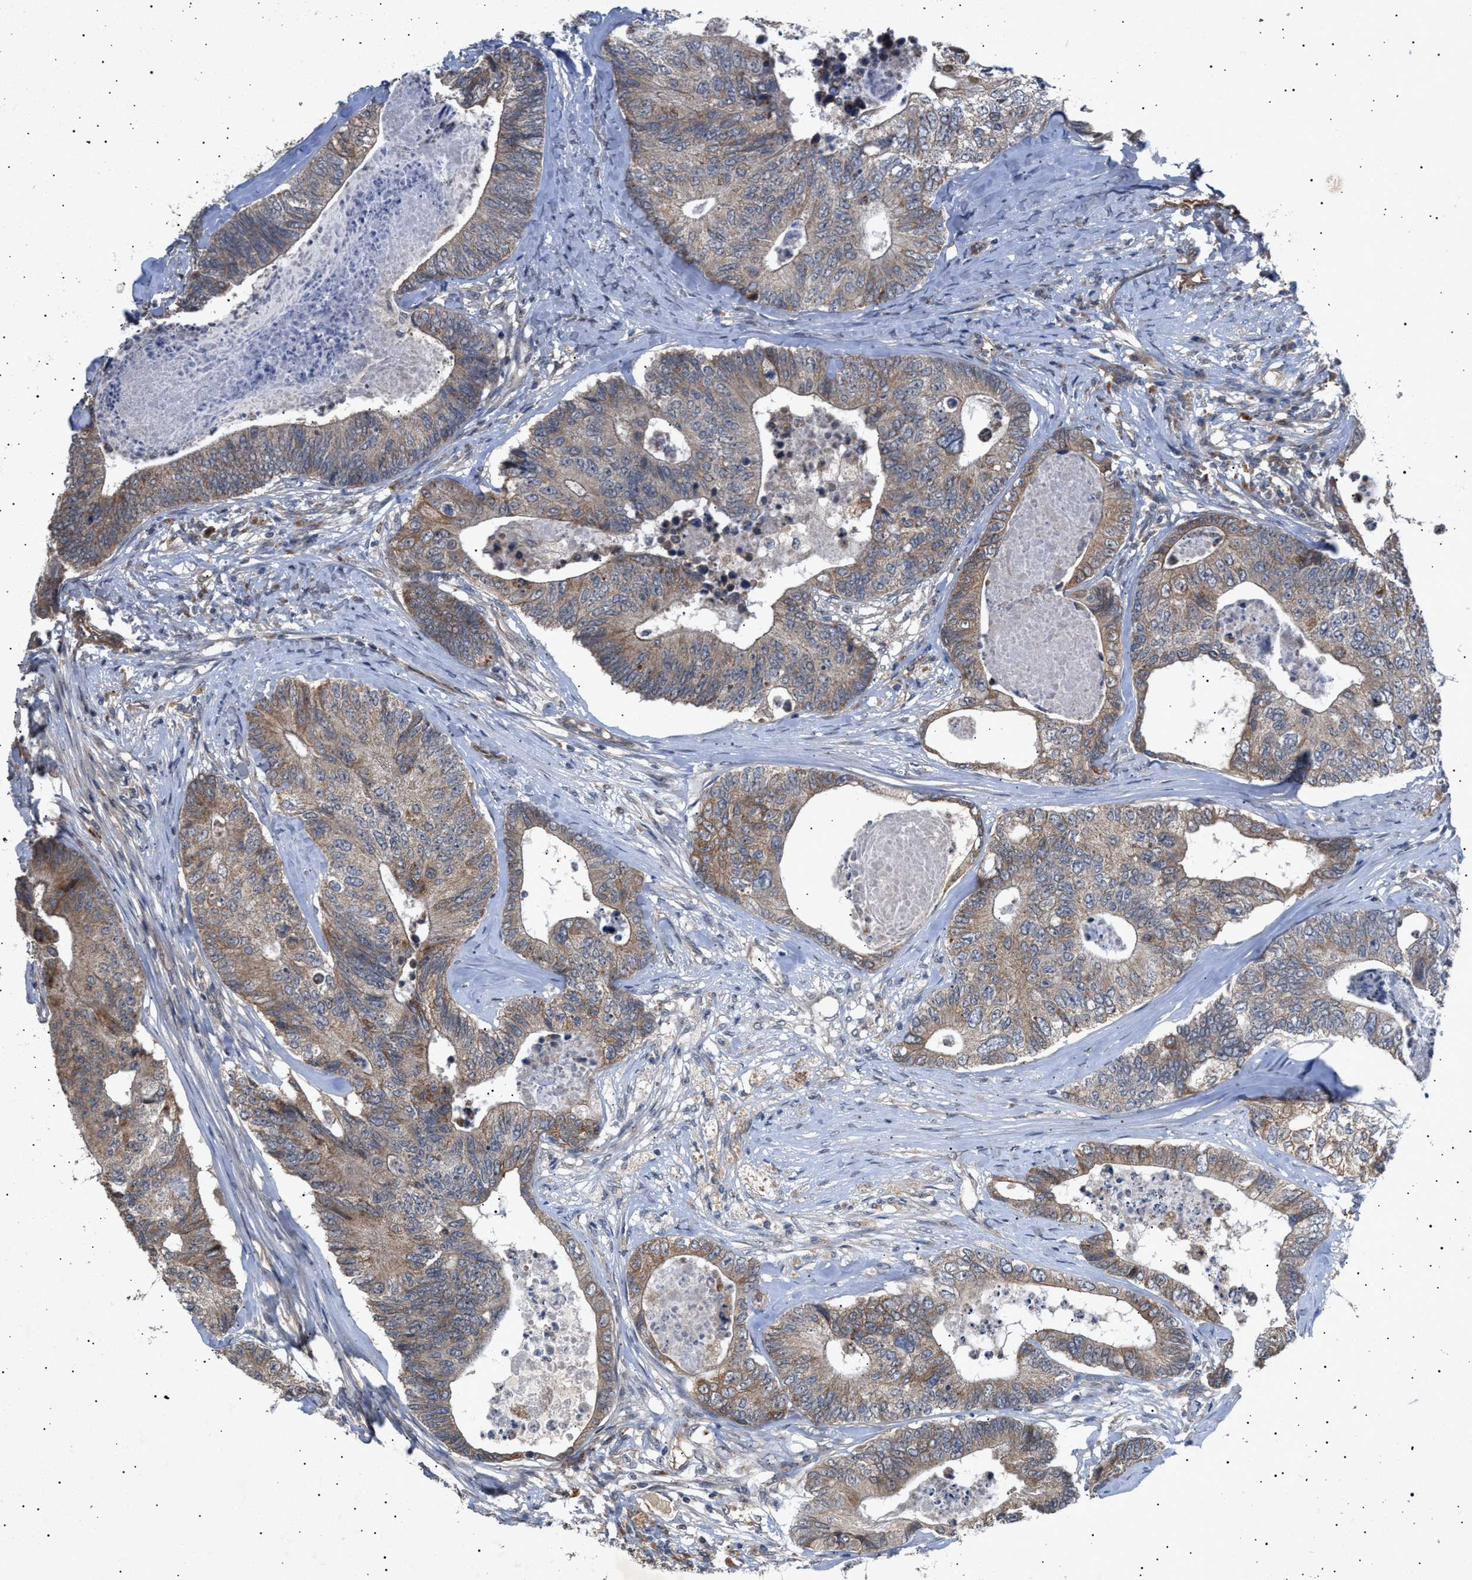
{"staining": {"intensity": "weak", "quantity": "25%-75%", "location": "cytoplasmic/membranous"}, "tissue": "colorectal cancer", "cell_type": "Tumor cells", "image_type": "cancer", "snomed": [{"axis": "morphology", "description": "Adenocarcinoma, NOS"}, {"axis": "topography", "description": "Colon"}], "caption": "The image displays a brown stain indicating the presence of a protein in the cytoplasmic/membranous of tumor cells in colorectal cancer (adenocarcinoma).", "gene": "SIRT5", "patient": {"sex": "female", "age": 67}}